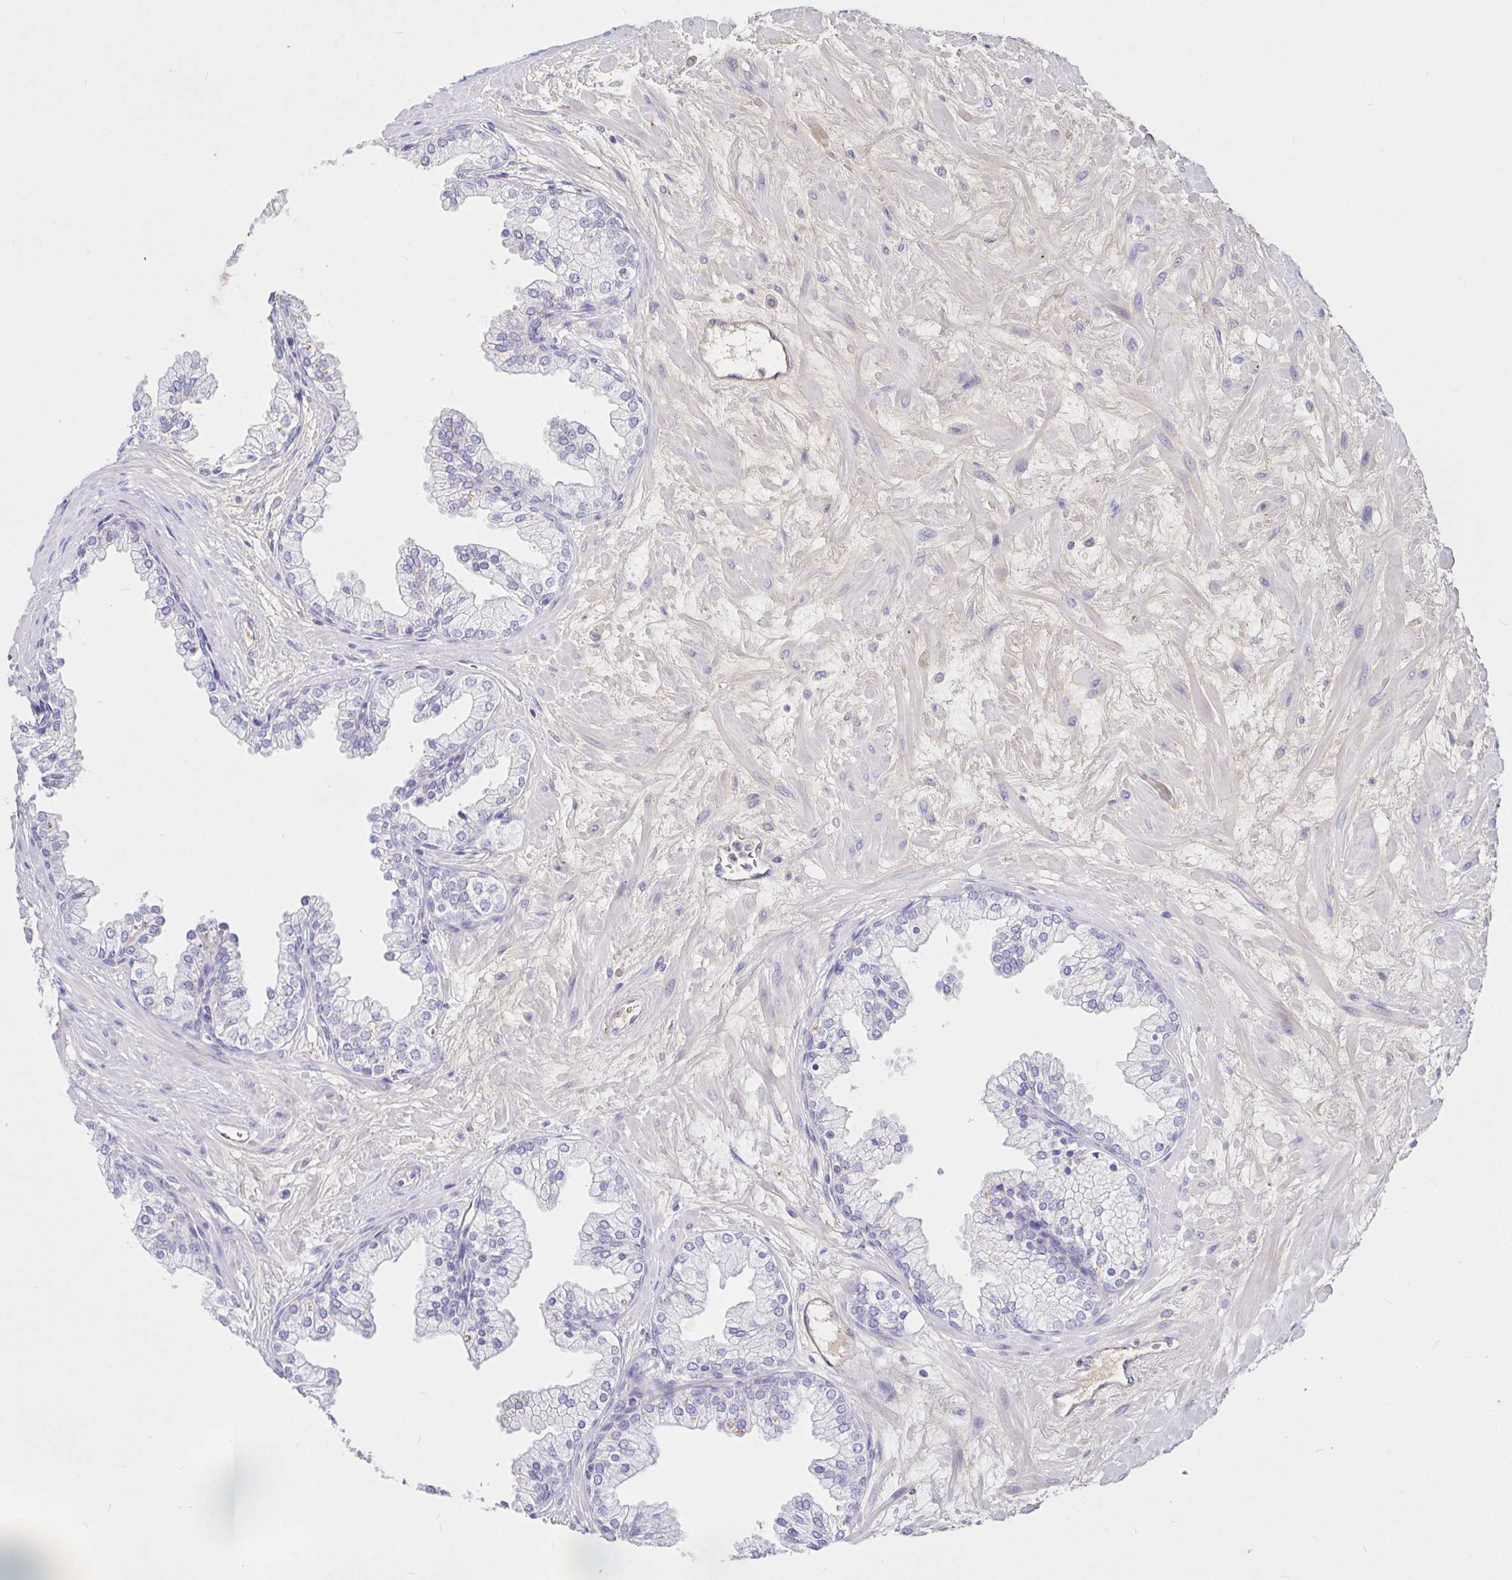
{"staining": {"intensity": "negative", "quantity": "none", "location": "none"}, "tissue": "prostate", "cell_type": "Glandular cells", "image_type": "normal", "snomed": [{"axis": "morphology", "description": "Normal tissue, NOS"}, {"axis": "topography", "description": "Prostate"}, {"axis": "topography", "description": "Peripheral nerve tissue"}], "caption": "DAB (3,3'-diaminobenzidine) immunohistochemical staining of unremarkable prostate demonstrates no significant positivity in glandular cells. (Stains: DAB (3,3'-diaminobenzidine) immunohistochemistry (IHC) with hematoxylin counter stain, Microscopy: brightfield microscopy at high magnification).", "gene": "SAA2", "patient": {"sex": "male", "age": 61}}